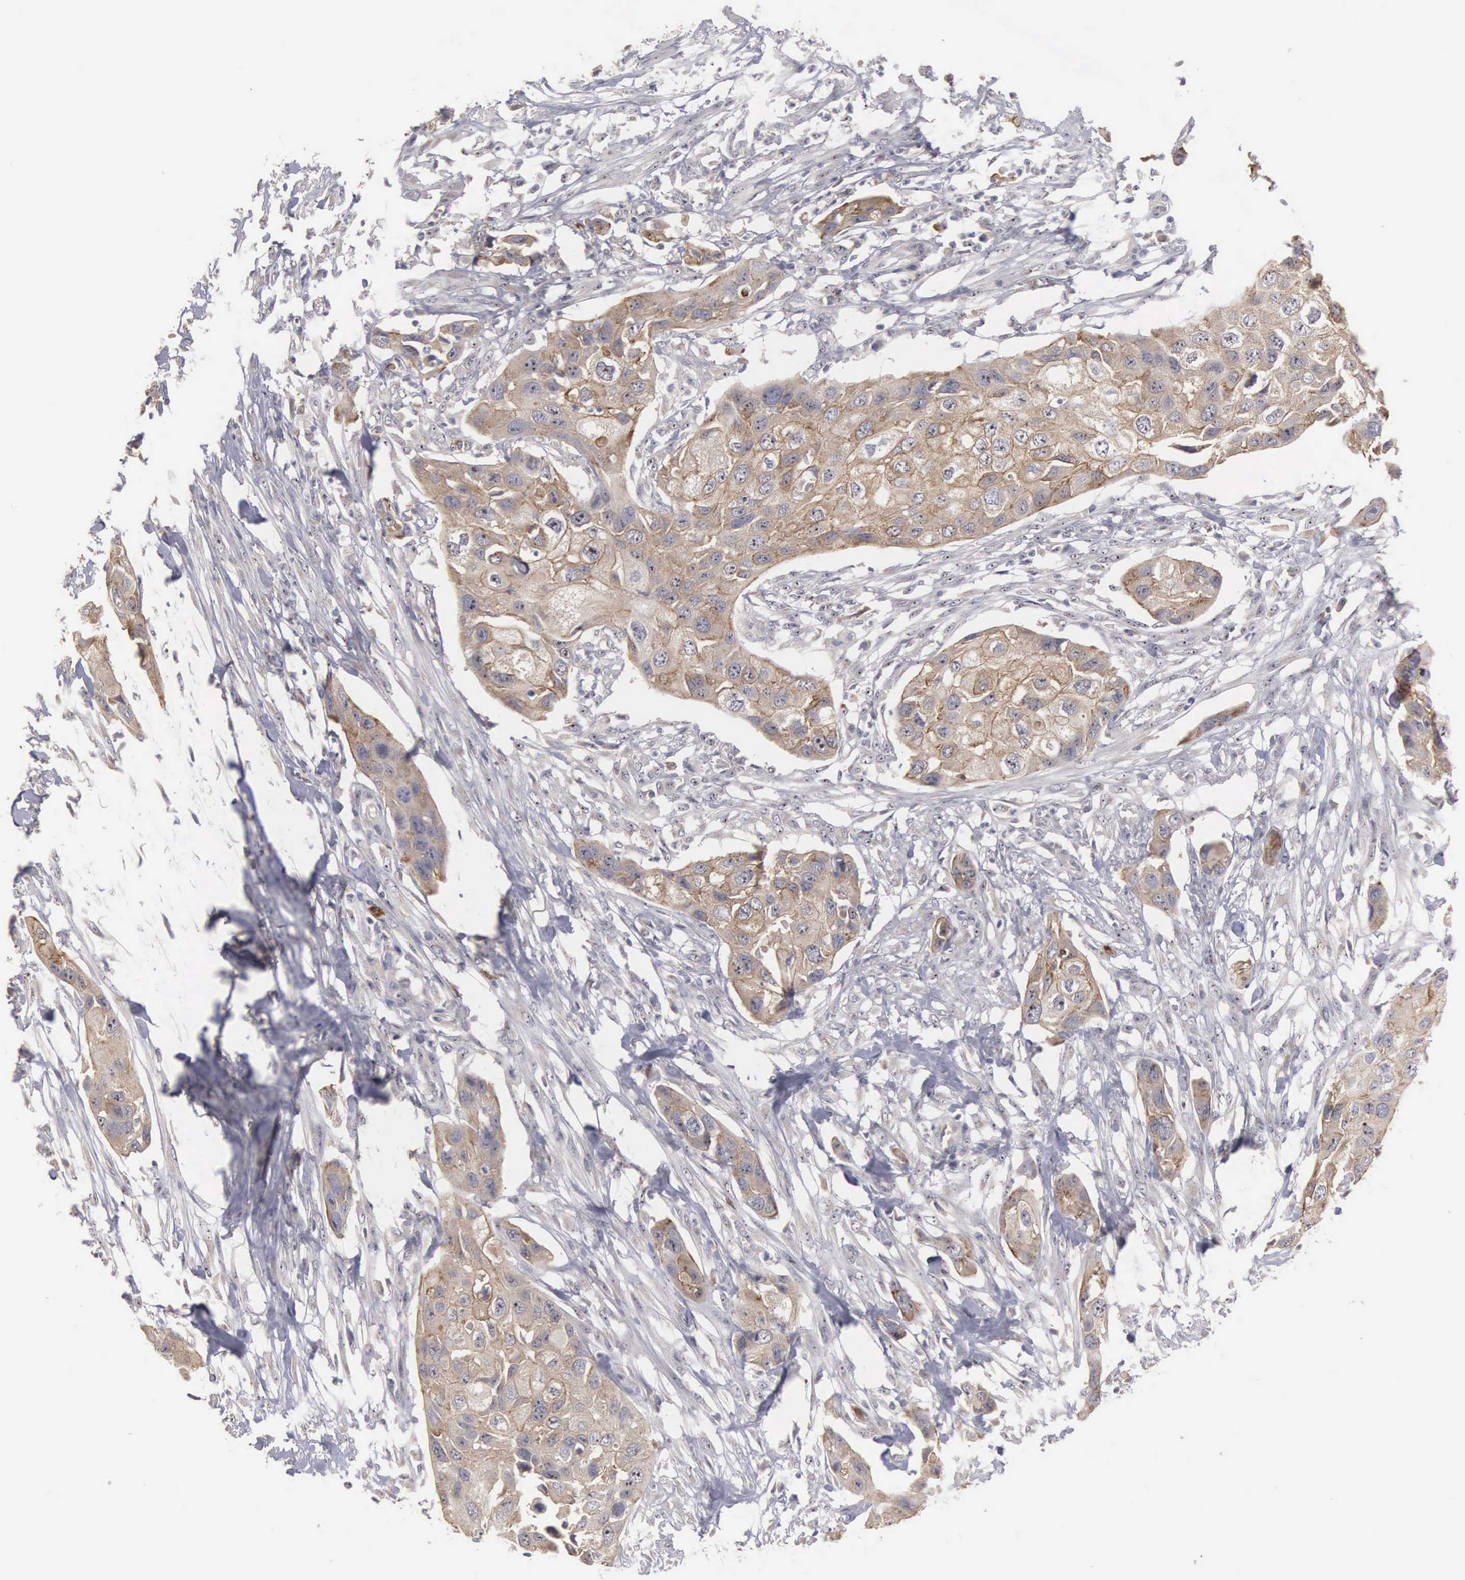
{"staining": {"intensity": "moderate", "quantity": ">75%", "location": "cytoplasmic/membranous"}, "tissue": "urothelial cancer", "cell_type": "Tumor cells", "image_type": "cancer", "snomed": [{"axis": "morphology", "description": "Urothelial carcinoma, High grade"}, {"axis": "topography", "description": "Urinary bladder"}], "caption": "An immunohistochemistry histopathology image of tumor tissue is shown. Protein staining in brown shows moderate cytoplasmic/membranous positivity in urothelial cancer within tumor cells. (DAB (3,3'-diaminobenzidine) IHC with brightfield microscopy, high magnification).", "gene": "AMN", "patient": {"sex": "male", "age": 55}}